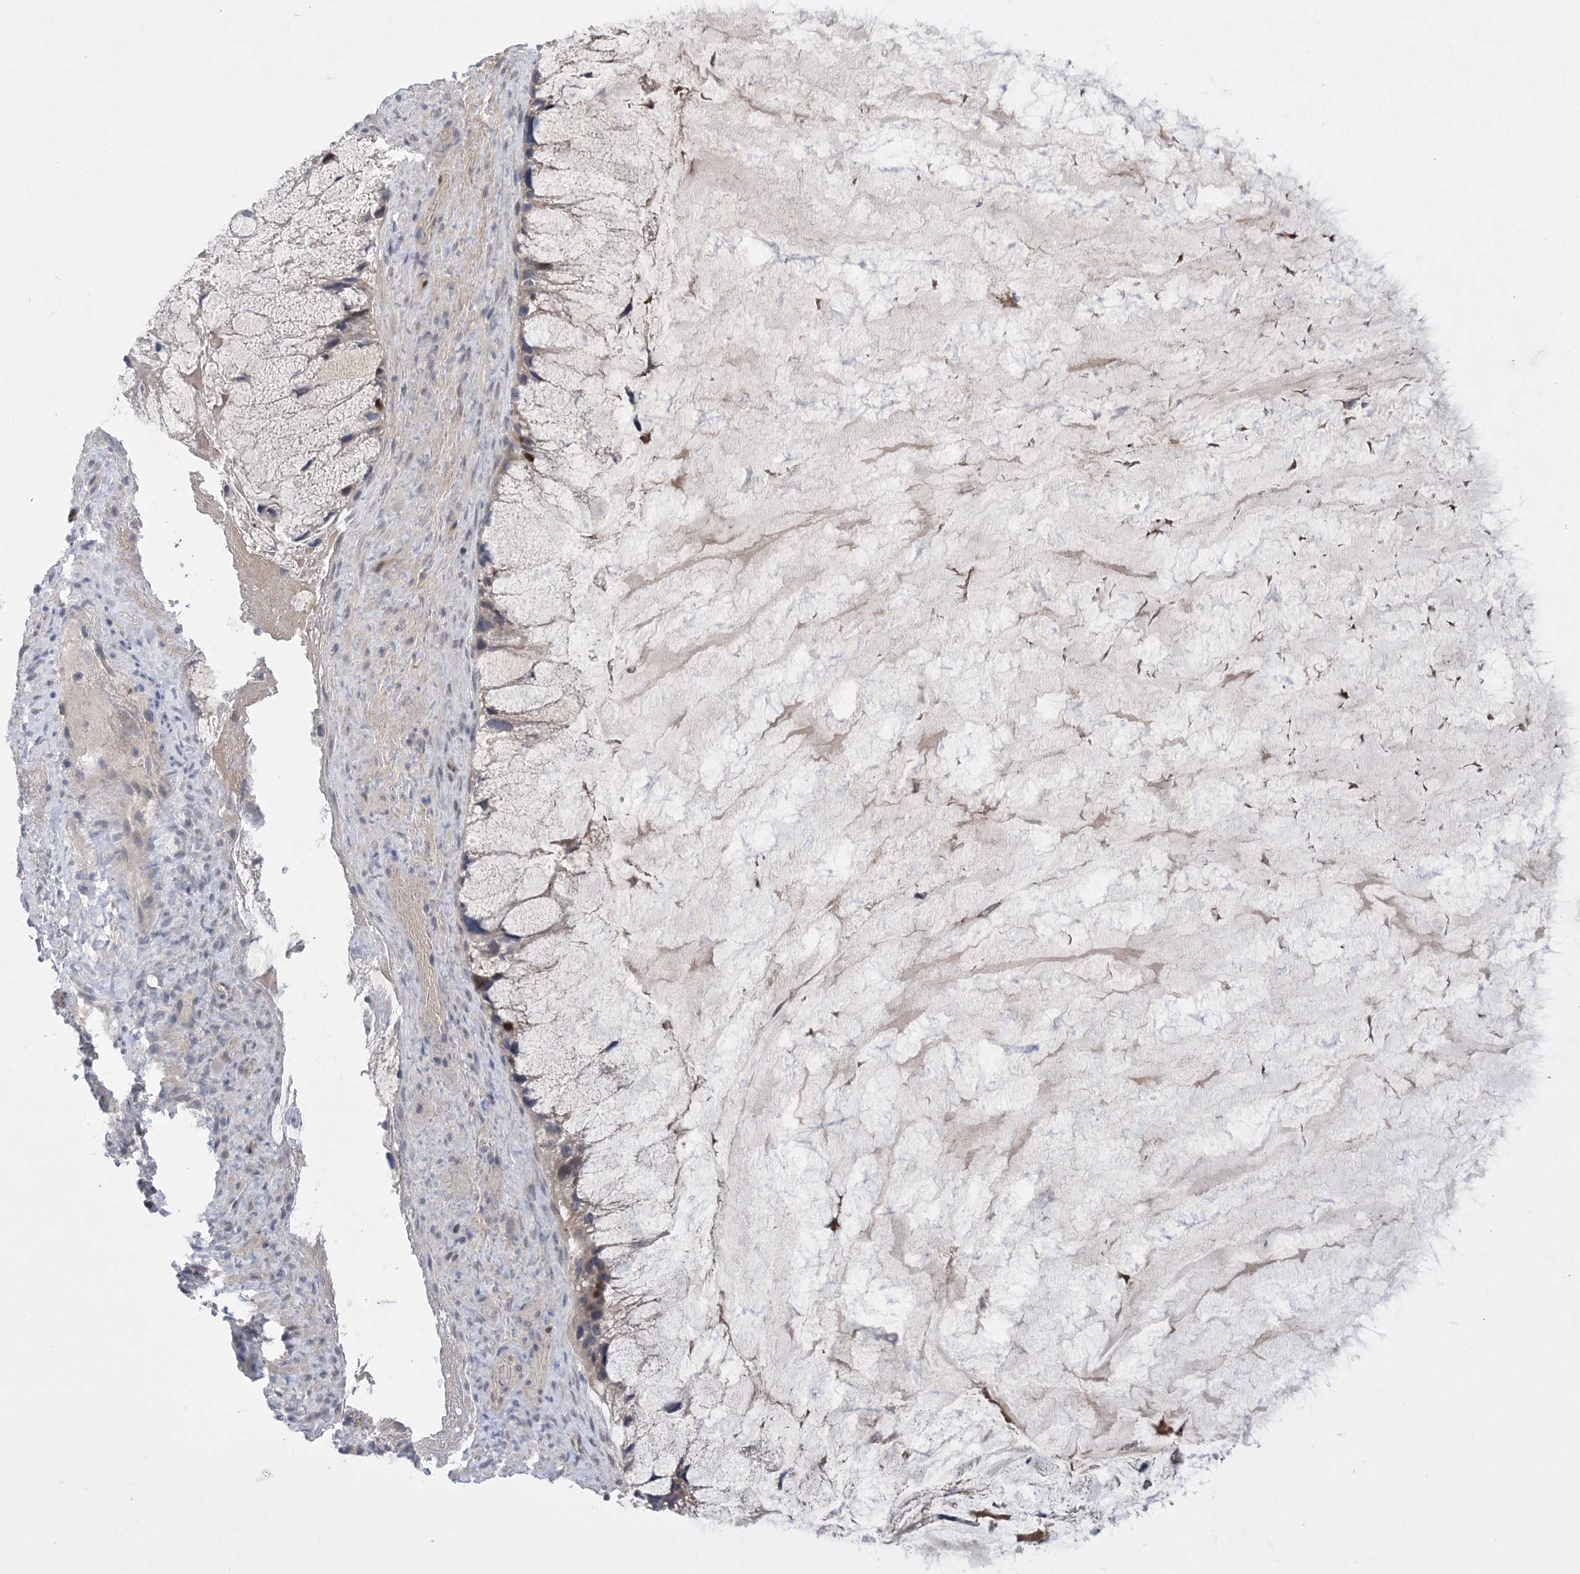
{"staining": {"intensity": "moderate", "quantity": "25%-75%", "location": "cytoplasmic/membranous"}, "tissue": "ovarian cancer", "cell_type": "Tumor cells", "image_type": "cancer", "snomed": [{"axis": "morphology", "description": "Cystadenocarcinoma, mucinous, NOS"}, {"axis": "topography", "description": "Ovary"}], "caption": "This micrograph displays immunohistochemistry (IHC) staining of human ovarian cancer (mucinous cystadenocarcinoma), with medium moderate cytoplasmic/membranous staining in approximately 25%-75% of tumor cells.", "gene": "HMGCS1", "patient": {"sex": "female", "age": 37}}